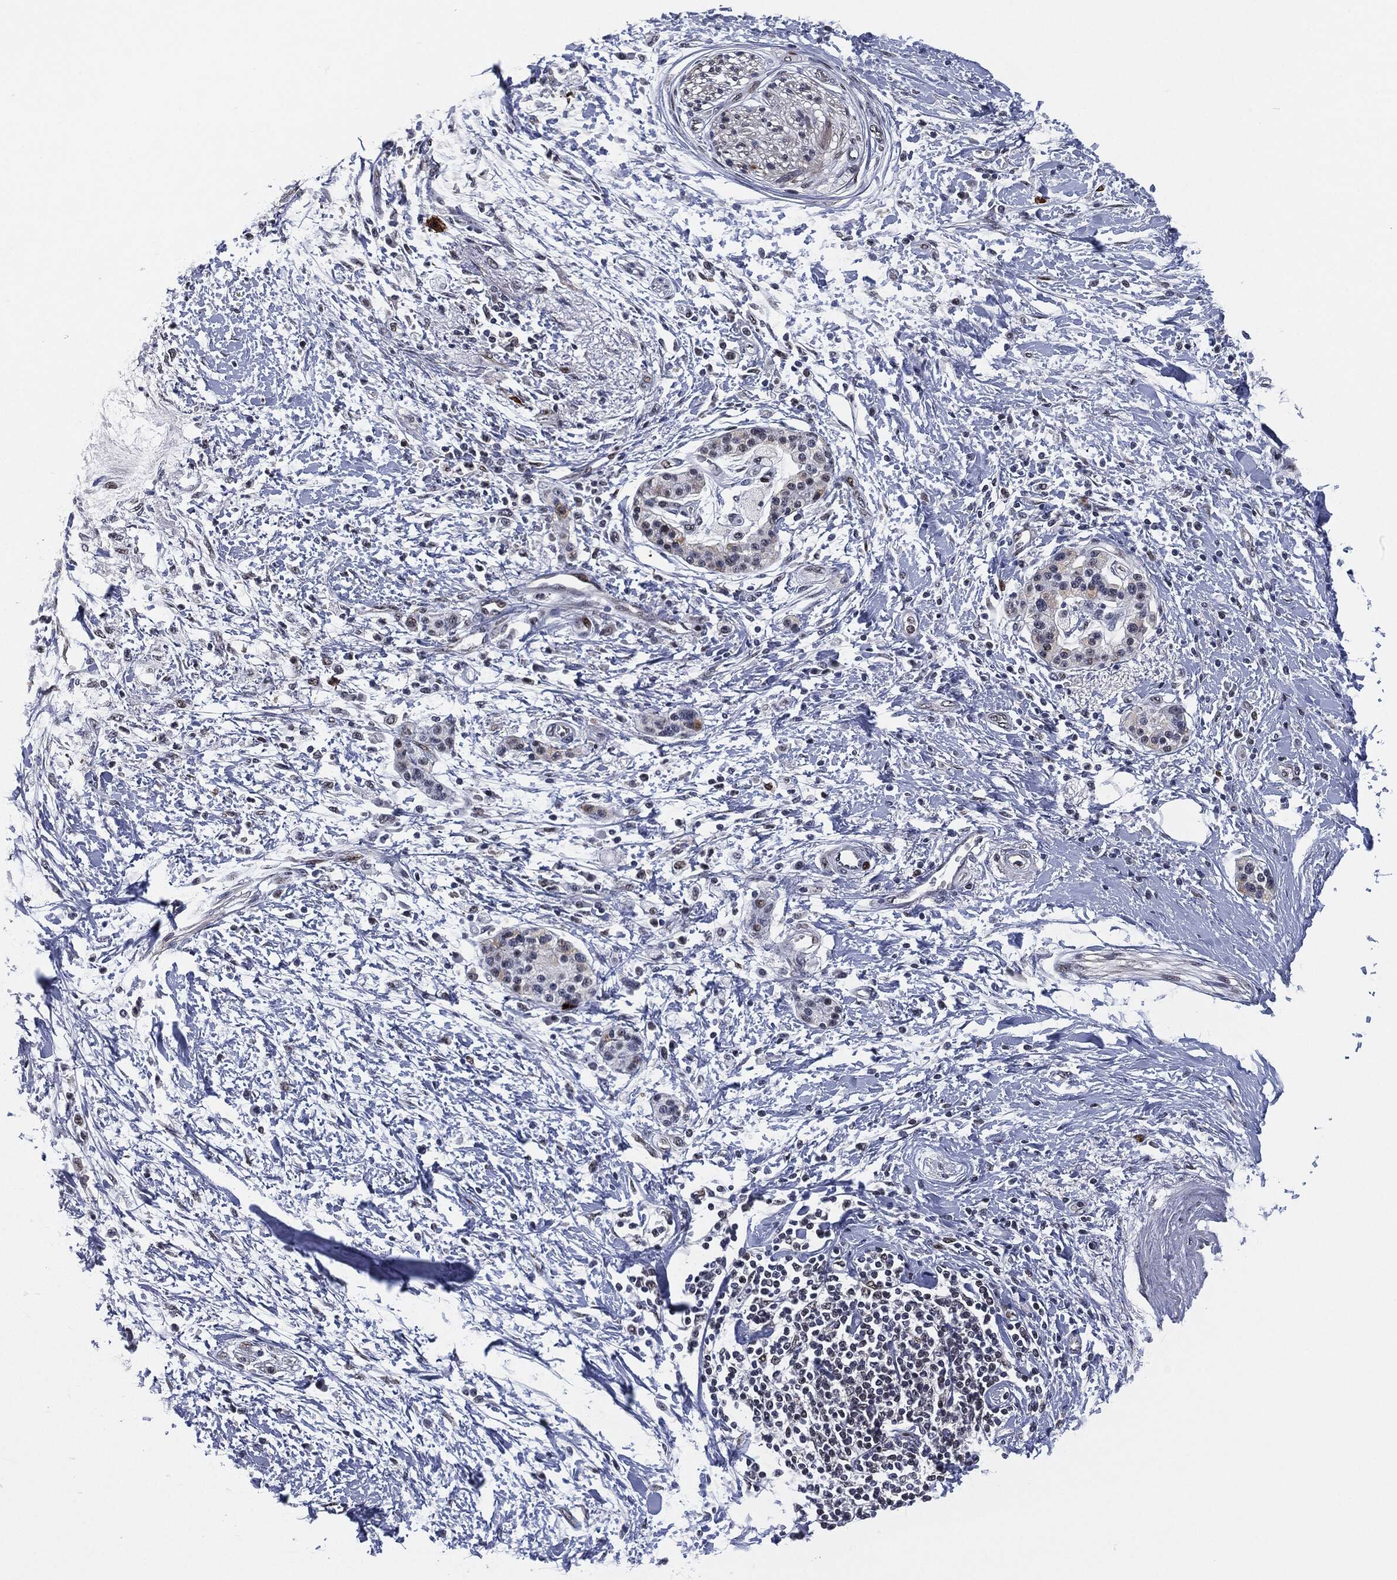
{"staining": {"intensity": "weak", "quantity": "<25%", "location": "cytoplasmic/membranous"}, "tissue": "pancreatic cancer", "cell_type": "Tumor cells", "image_type": "cancer", "snomed": [{"axis": "morphology", "description": "Normal tissue, NOS"}, {"axis": "morphology", "description": "Adenocarcinoma, NOS"}, {"axis": "topography", "description": "Pancreas"}, {"axis": "topography", "description": "Duodenum"}], "caption": "This is an immunohistochemistry (IHC) histopathology image of human pancreatic adenocarcinoma. There is no staining in tumor cells.", "gene": "AKT2", "patient": {"sex": "female", "age": 60}}